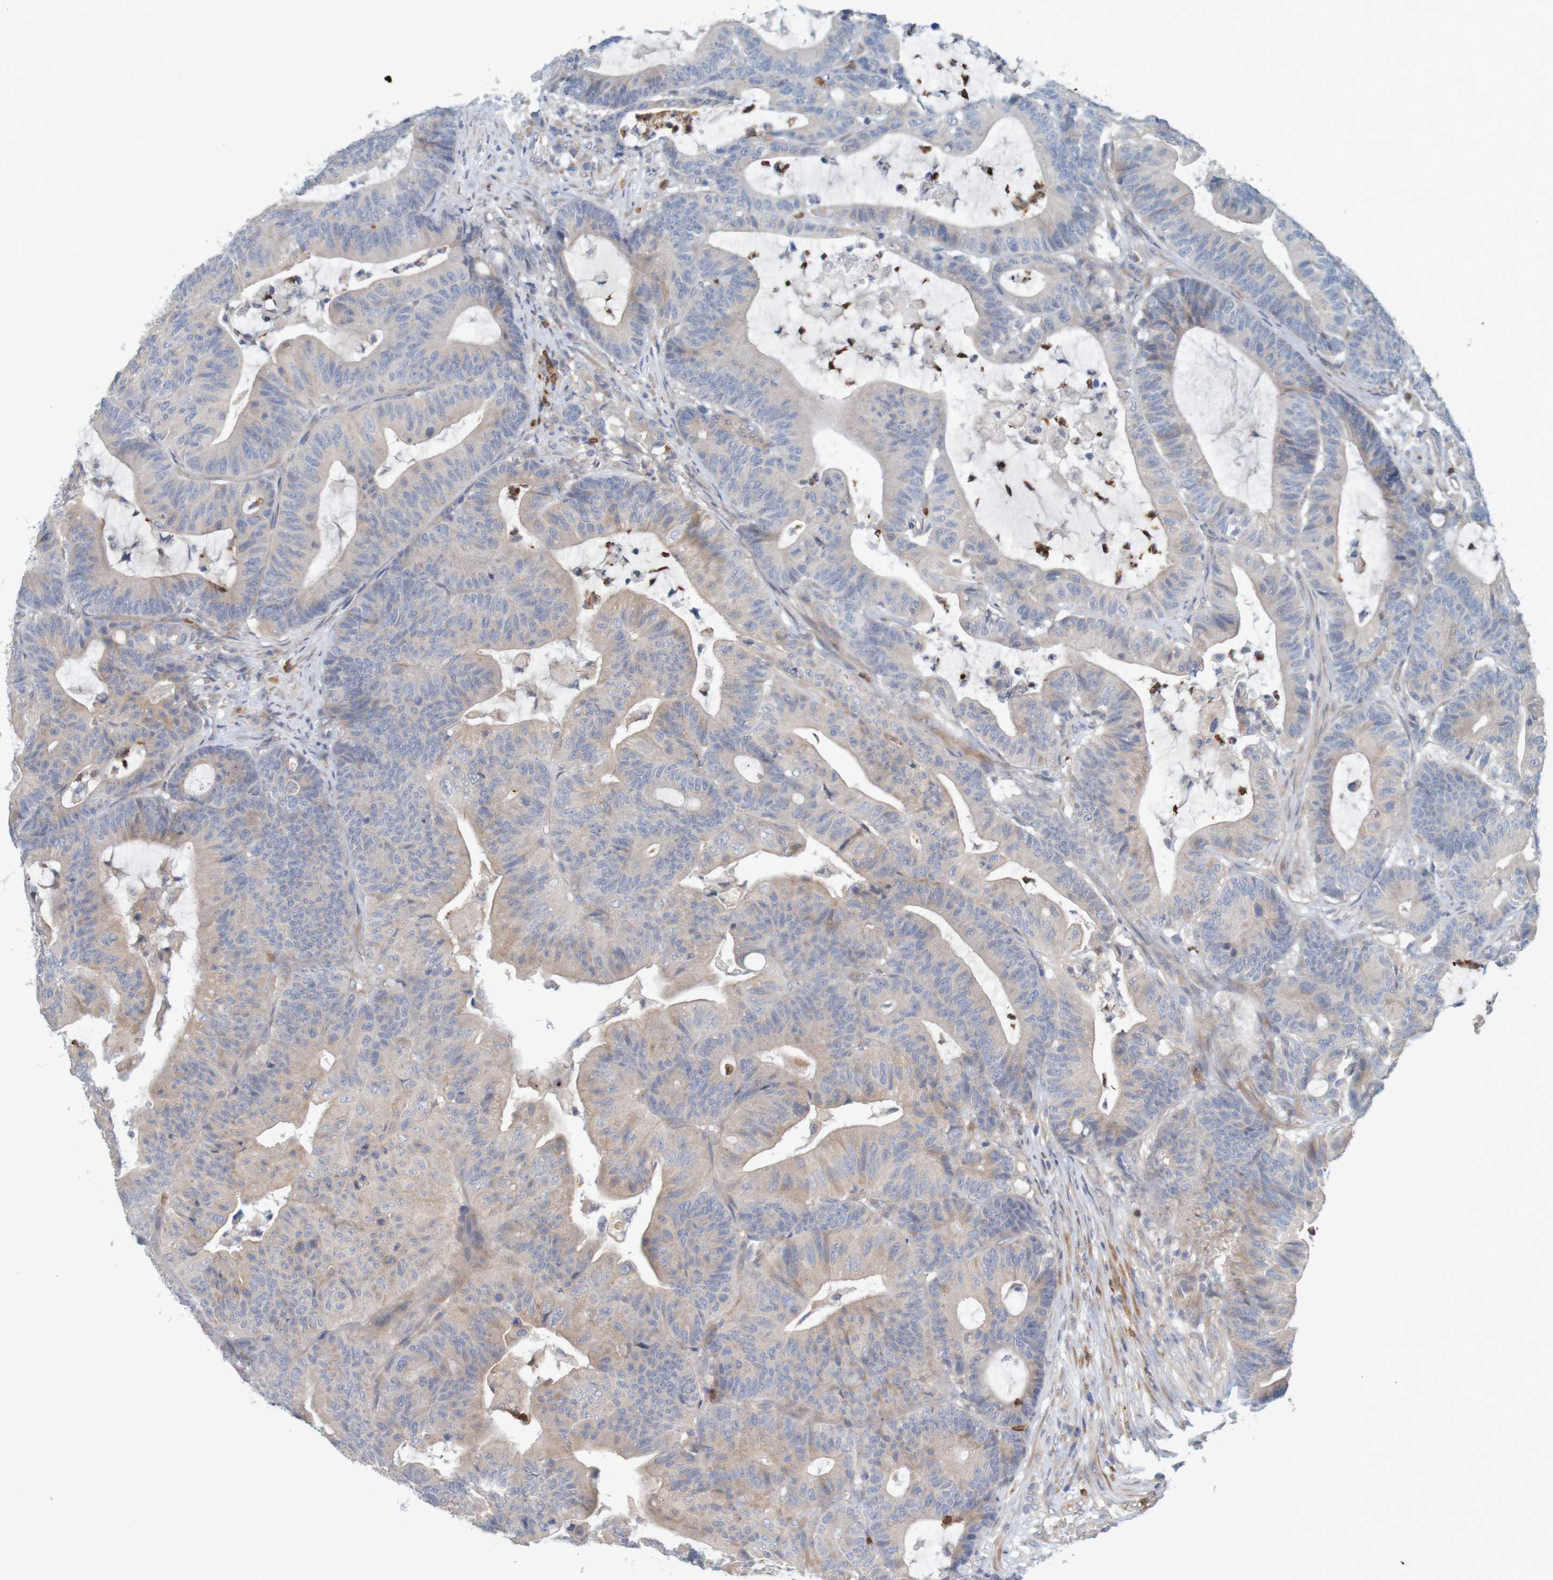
{"staining": {"intensity": "weak", "quantity": ">75%", "location": "cytoplasmic/membranous"}, "tissue": "colorectal cancer", "cell_type": "Tumor cells", "image_type": "cancer", "snomed": [{"axis": "morphology", "description": "Adenocarcinoma, NOS"}, {"axis": "topography", "description": "Colon"}], "caption": "A brown stain shows weak cytoplasmic/membranous expression of a protein in adenocarcinoma (colorectal) tumor cells. (Stains: DAB (3,3'-diaminobenzidine) in brown, nuclei in blue, Microscopy: brightfield microscopy at high magnification).", "gene": "KRT23", "patient": {"sex": "female", "age": 84}}